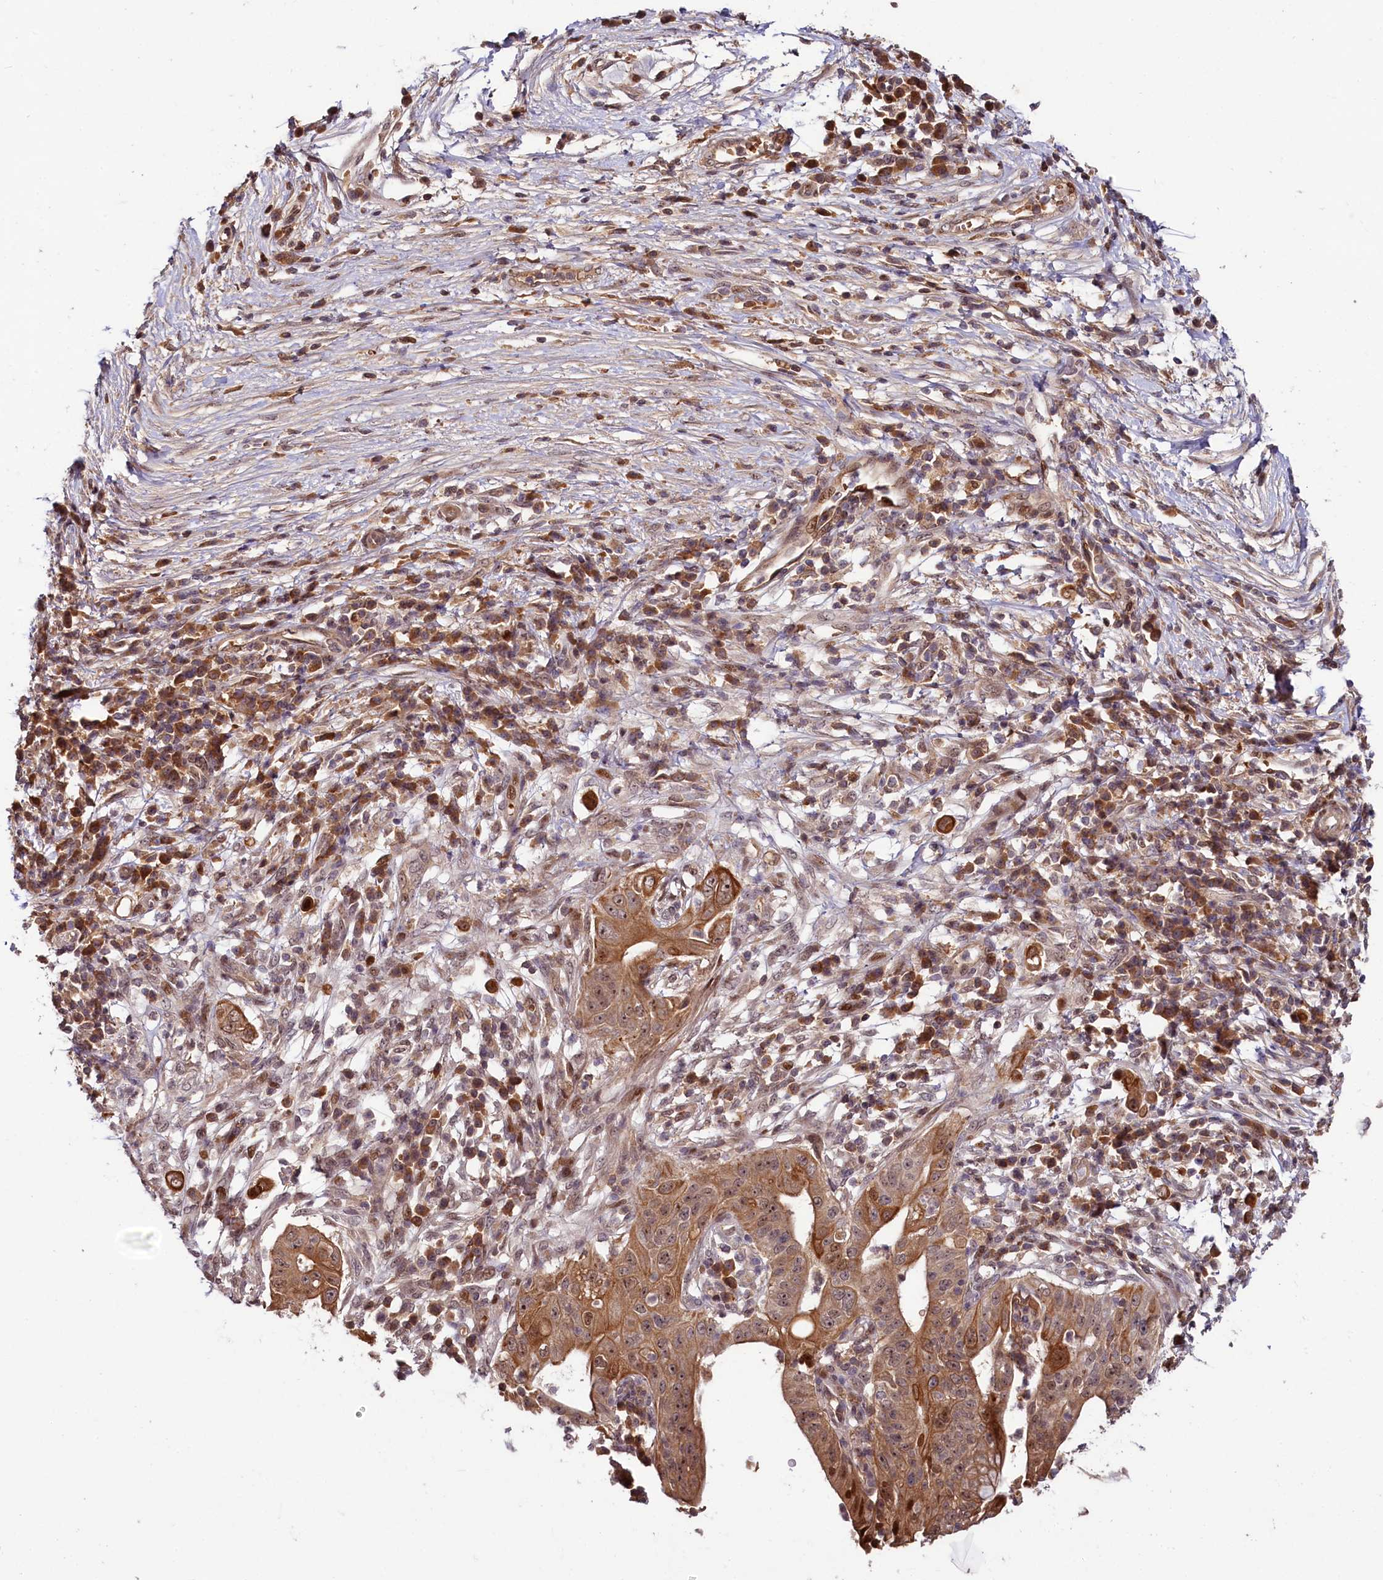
{"staining": {"intensity": "moderate", "quantity": ">75%", "location": "cytoplasmic/membranous"}, "tissue": "pancreatic cancer", "cell_type": "Tumor cells", "image_type": "cancer", "snomed": [{"axis": "morphology", "description": "Adenocarcinoma, NOS"}, {"axis": "topography", "description": "Pancreas"}], "caption": "Pancreatic cancer (adenocarcinoma) stained for a protein displays moderate cytoplasmic/membranous positivity in tumor cells.", "gene": "N4BP2L1", "patient": {"sex": "male", "age": 68}}